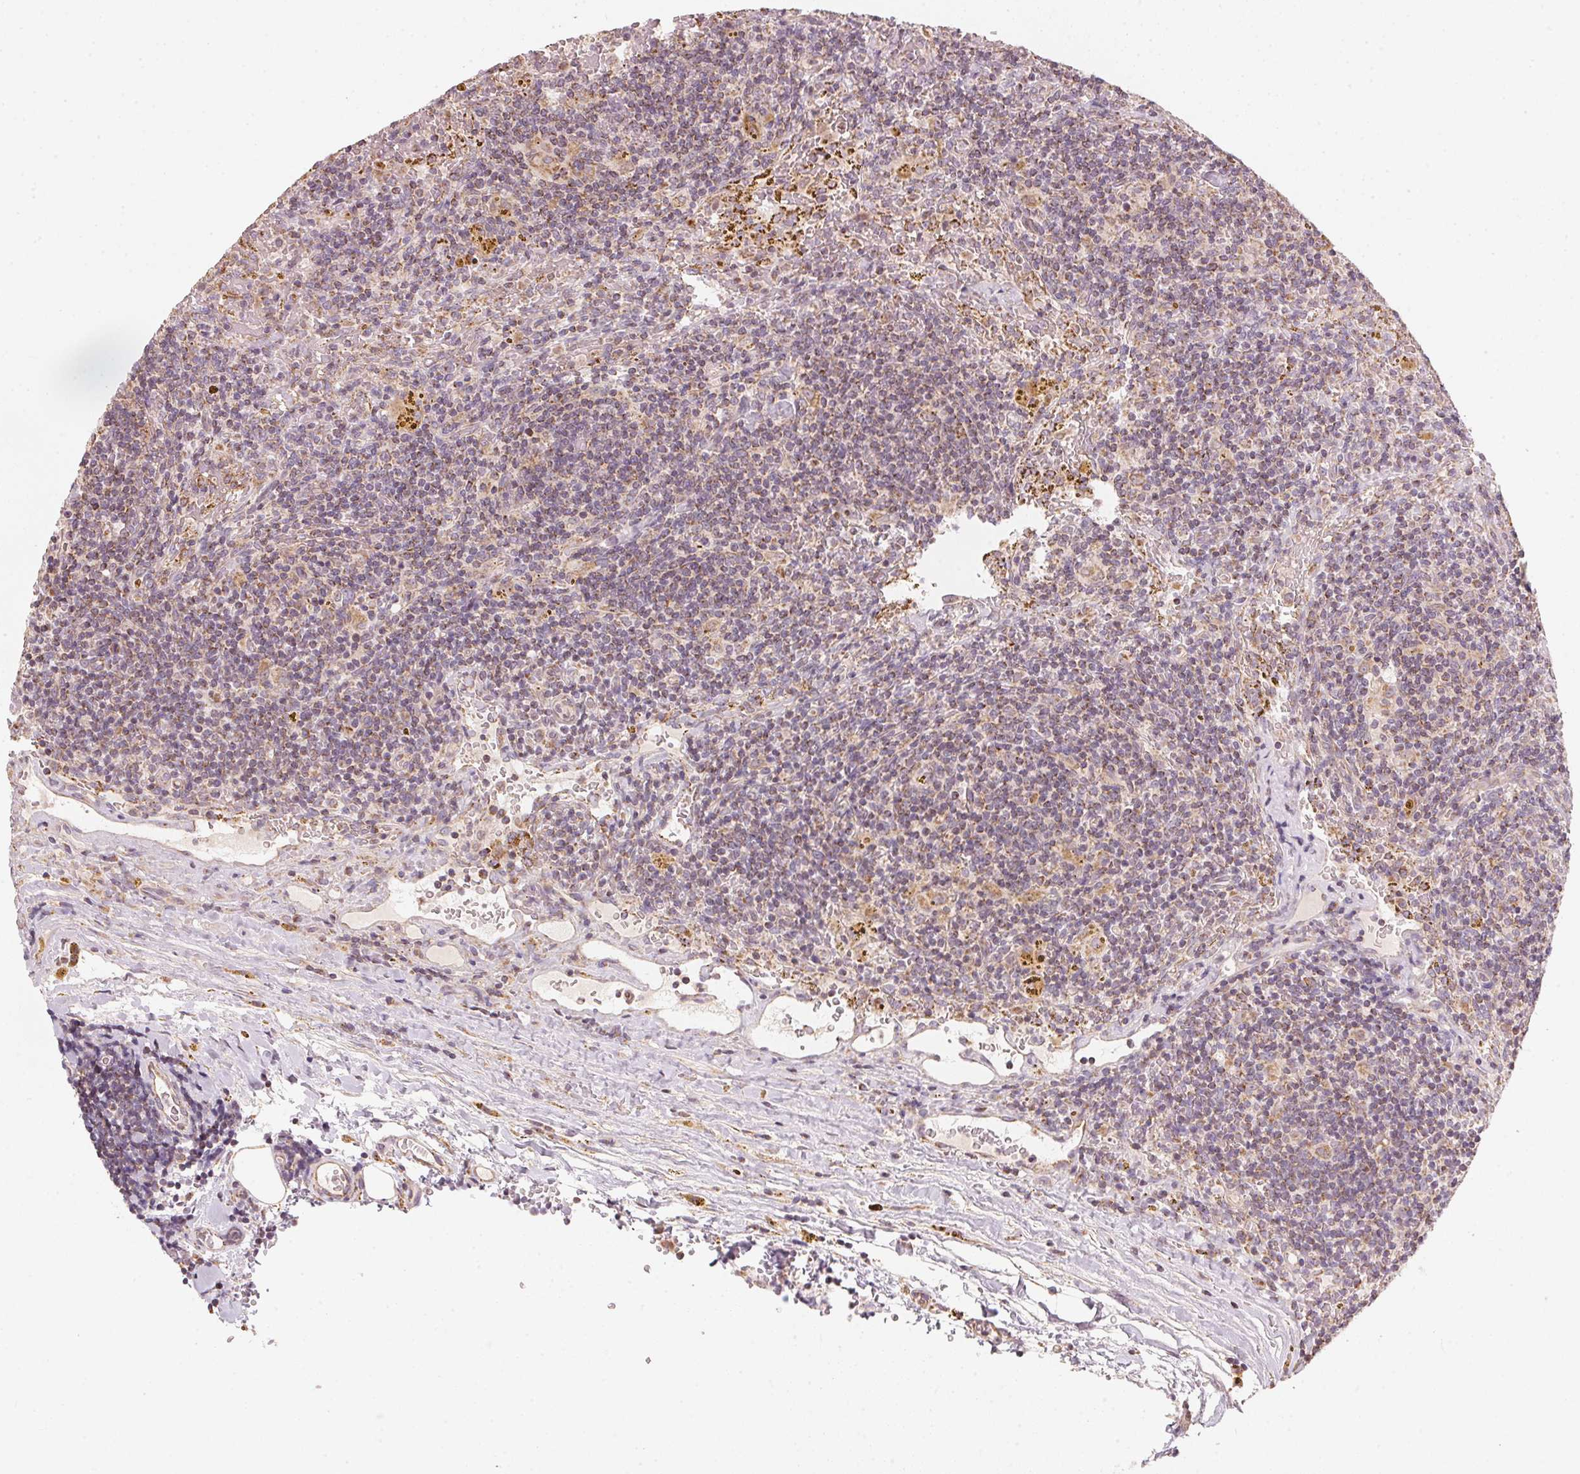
{"staining": {"intensity": "weak", "quantity": "25%-75%", "location": "cytoplasmic/membranous"}, "tissue": "lymphoma", "cell_type": "Tumor cells", "image_type": "cancer", "snomed": [{"axis": "morphology", "description": "Malignant lymphoma, non-Hodgkin's type, Low grade"}, {"axis": "topography", "description": "Spleen"}], "caption": "Low-grade malignant lymphoma, non-Hodgkin's type stained with DAB (3,3'-diaminobenzidine) IHC displays low levels of weak cytoplasmic/membranous positivity in approximately 25%-75% of tumor cells.", "gene": "MATCAP1", "patient": {"sex": "female", "age": 70}}